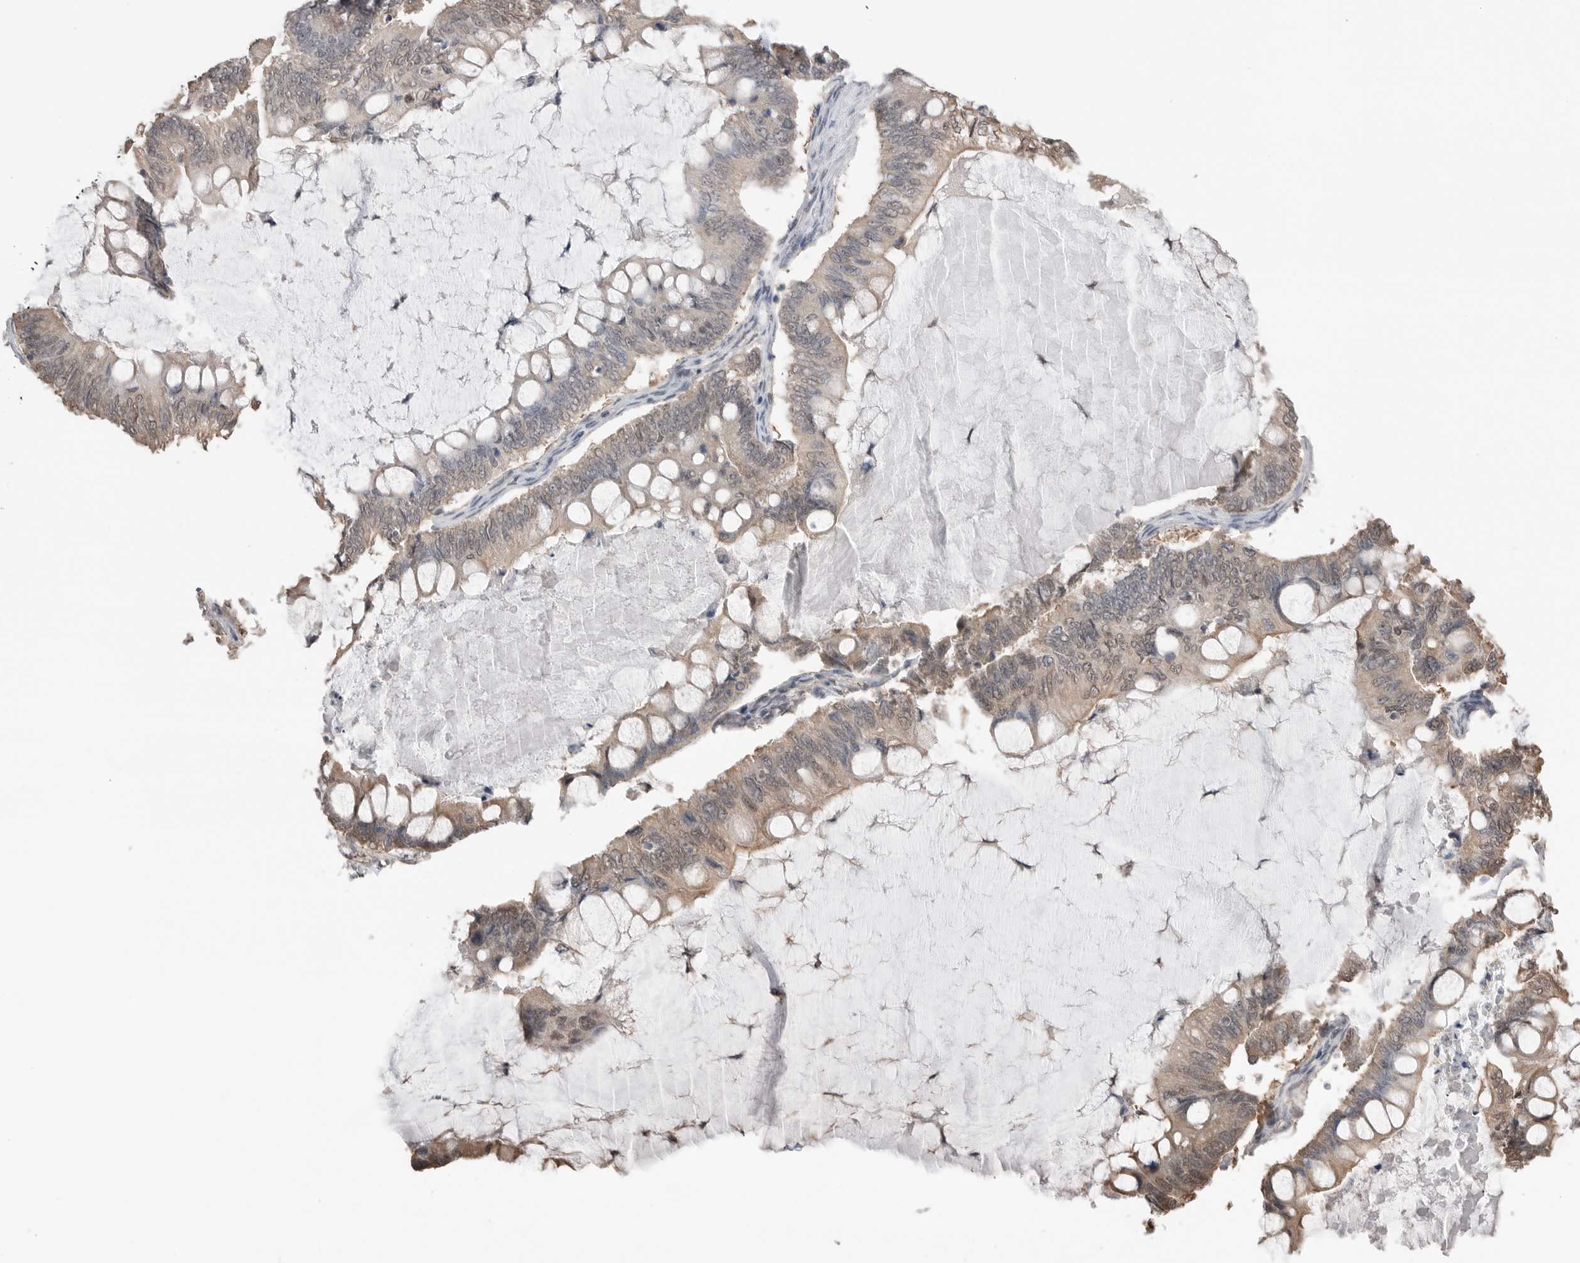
{"staining": {"intensity": "weak", "quantity": "25%-75%", "location": "cytoplasmic/membranous,nuclear"}, "tissue": "ovarian cancer", "cell_type": "Tumor cells", "image_type": "cancer", "snomed": [{"axis": "morphology", "description": "Cystadenocarcinoma, mucinous, NOS"}, {"axis": "topography", "description": "Ovary"}], "caption": "This photomicrograph demonstrates IHC staining of human ovarian cancer (mucinous cystadenocarcinoma), with low weak cytoplasmic/membranous and nuclear staining in about 25%-75% of tumor cells.", "gene": "PEAK1", "patient": {"sex": "female", "age": 61}}